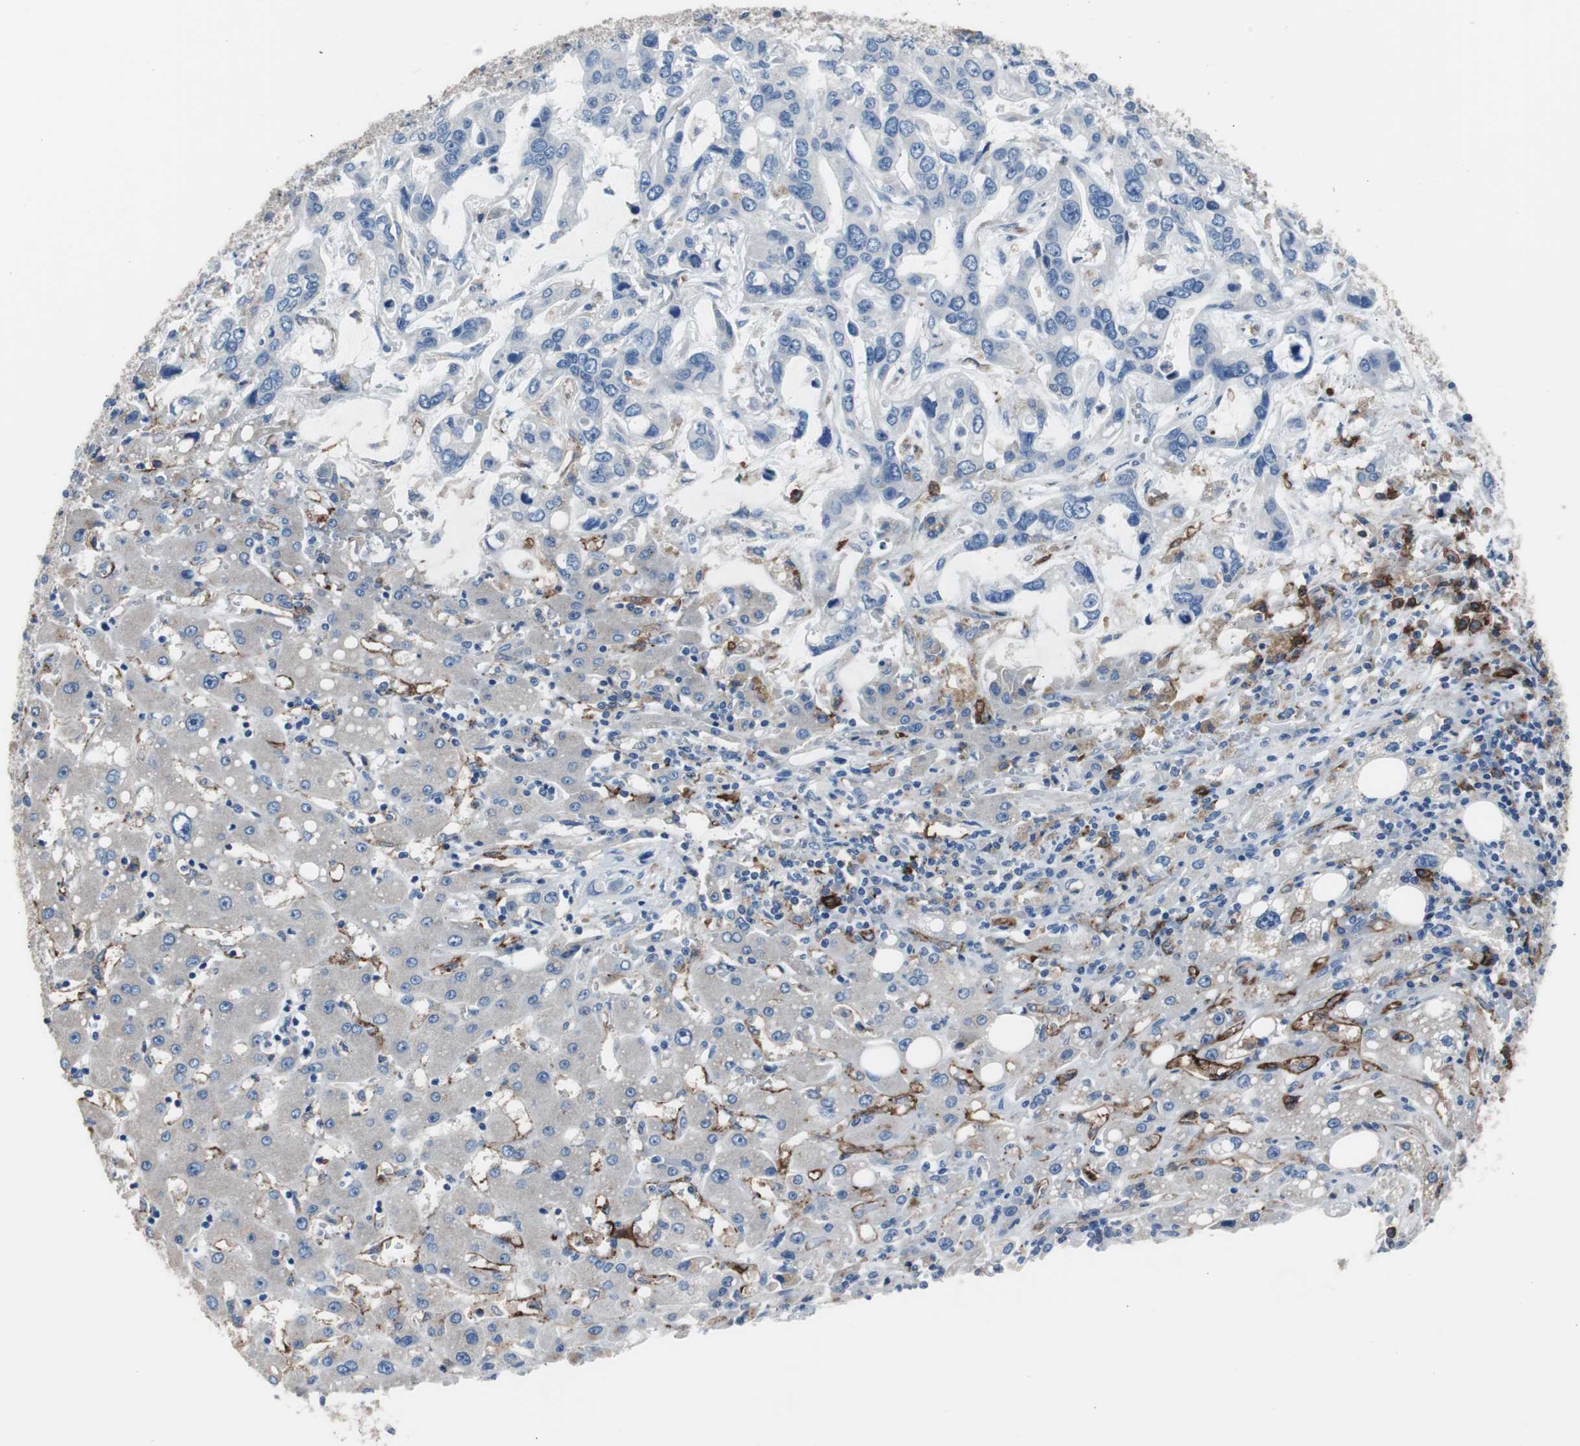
{"staining": {"intensity": "negative", "quantity": "none", "location": "none"}, "tissue": "liver cancer", "cell_type": "Tumor cells", "image_type": "cancer", "snomed": [{"axis": "morphology", "description": "Cholangiocarcinoma"}, {"axis": "topography", "description": "Liver"}], "caption": "A high-resolution image shows immunohistochemistry (IHC) staining of liver cancer, which displays no significant expression in tumor cells.", "gene": "FCGR2B", "patient": {"sex": "female", "age": 65}}